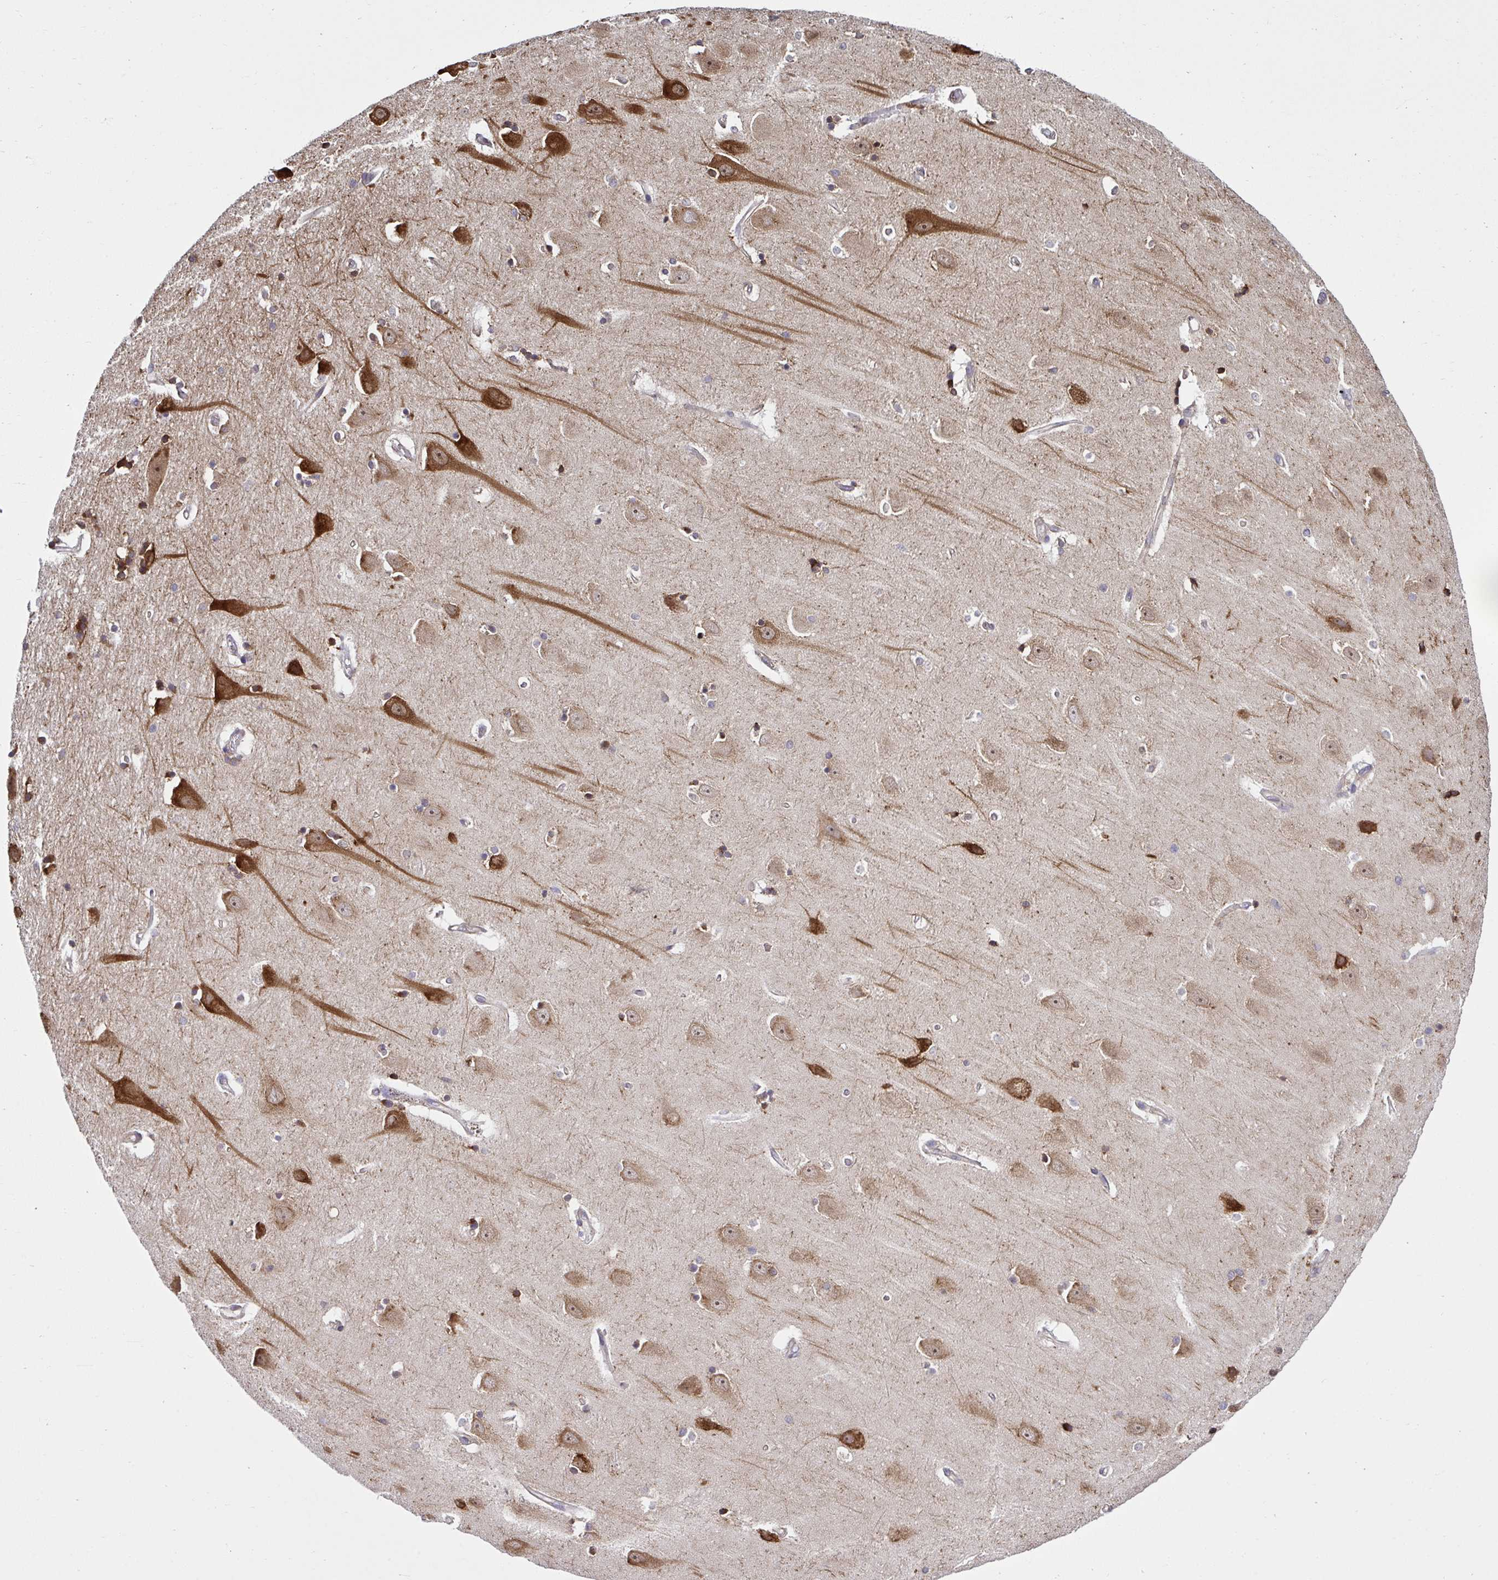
{"staining": {"intensity": "strong", "quantity": "25%-75%", "location": "cytoplasmic/membranous"}, "tissue": "hippocampus", "cell_type": "Glial cells", "image_type": "normal", "snomed": [{"axis": "morphology", "description": "Normal tissue, NOS"}, {"axis": "topography", "description": "Hippocampus"}], "caption": "Protein staining displays strong cytoplasmic/membranous expression in about 25%-75% of glial cells in unremarkable hippocampus.", "gene": "RPS7", "patient": {"sex": "male", "age": 63}}